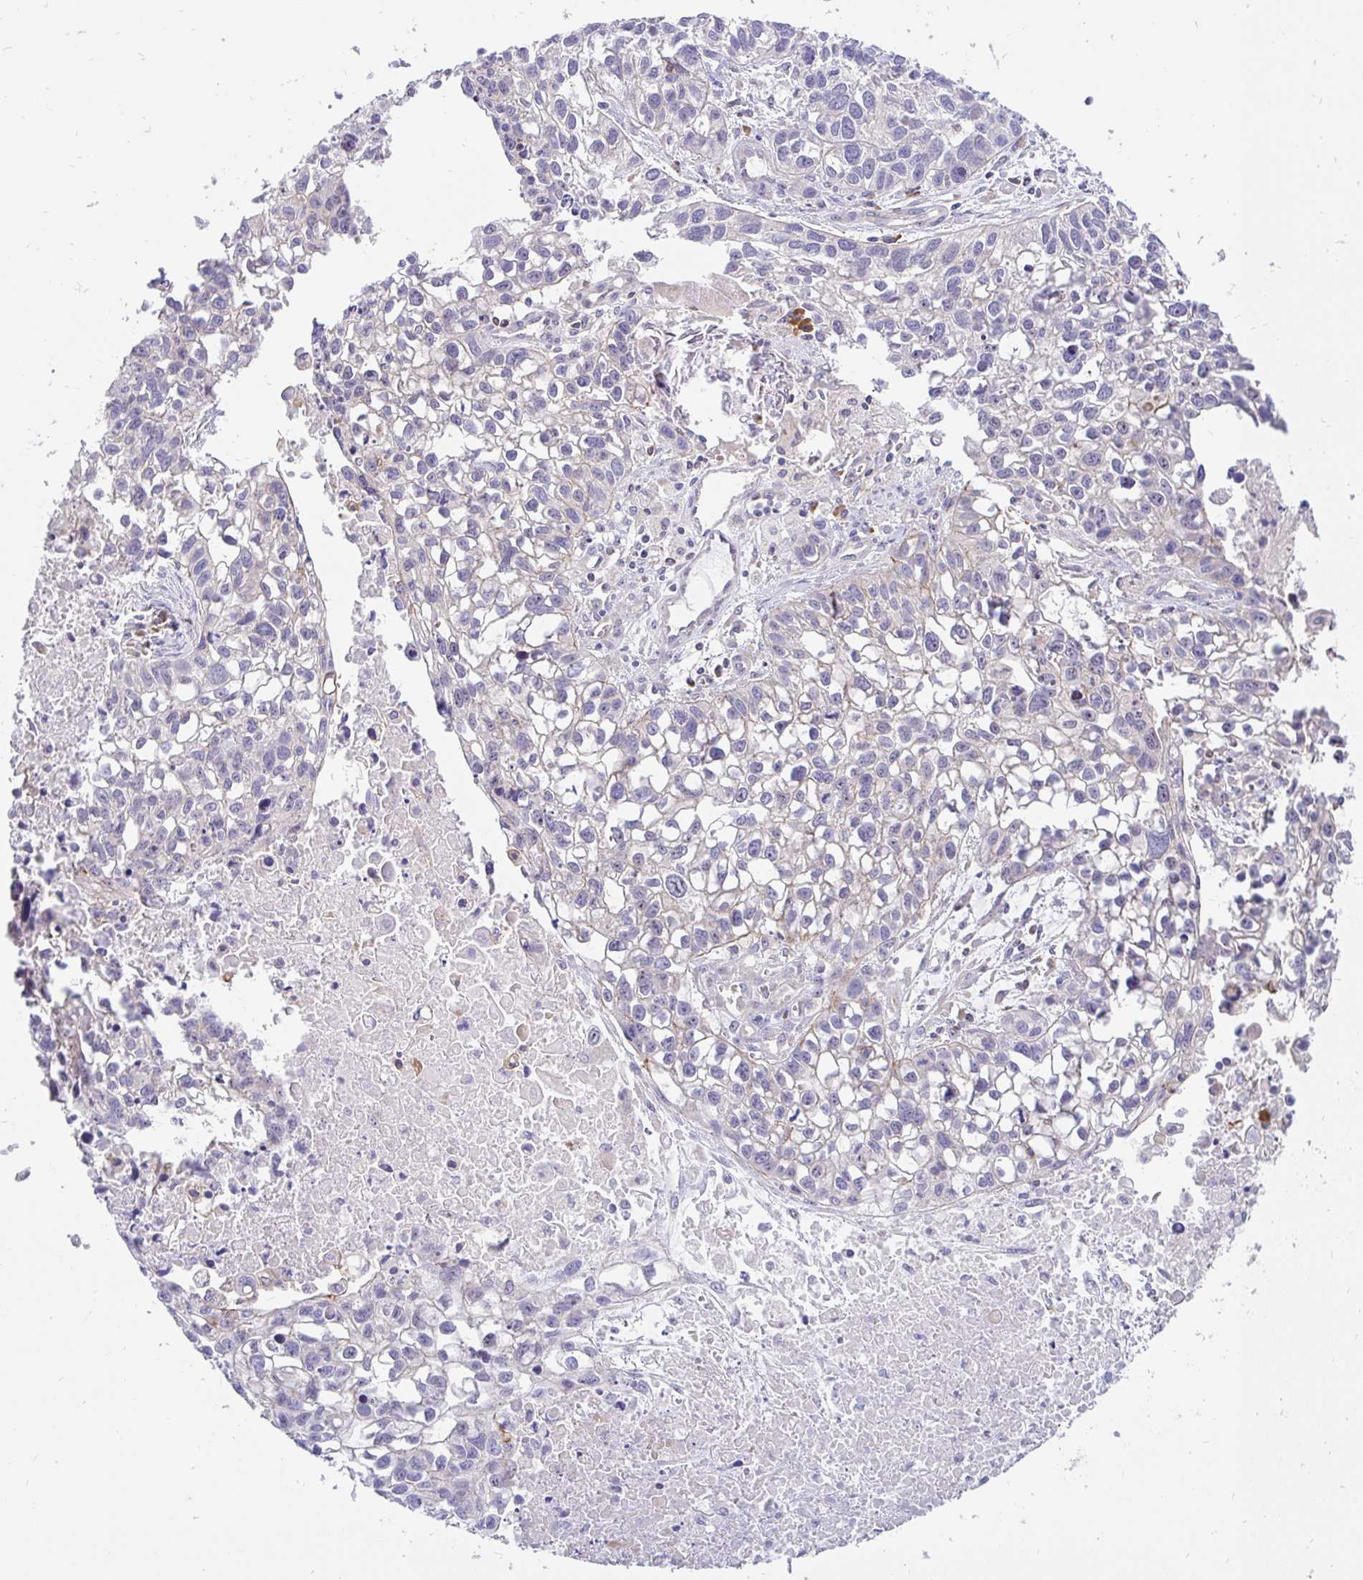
{"staining": {"intensity": "negative", "quantity": "none", "location": "none"}, "tissue": "lung cancer", "cell_type": "Tumor cells", "image_type": "cancer", "snomed": [{"axis": "morphology", "description": "Squamous cell carcinoma, NOS"}, {"axis": "topography", "description": "Lung"}], "caption": "This is a micrograph of IHC staining of lung squamous cell carcinoma, which shows no staining in tumor cells. (Stains: DAB (3,3'-diaminobenzidine) immunohistochemistry (IHC) with hematoxylin counter stain, Microscopy: brightfield microscopy at high magnification).", "gene": "LRRC26", "patient": {"sex": "male", "age": 74}}